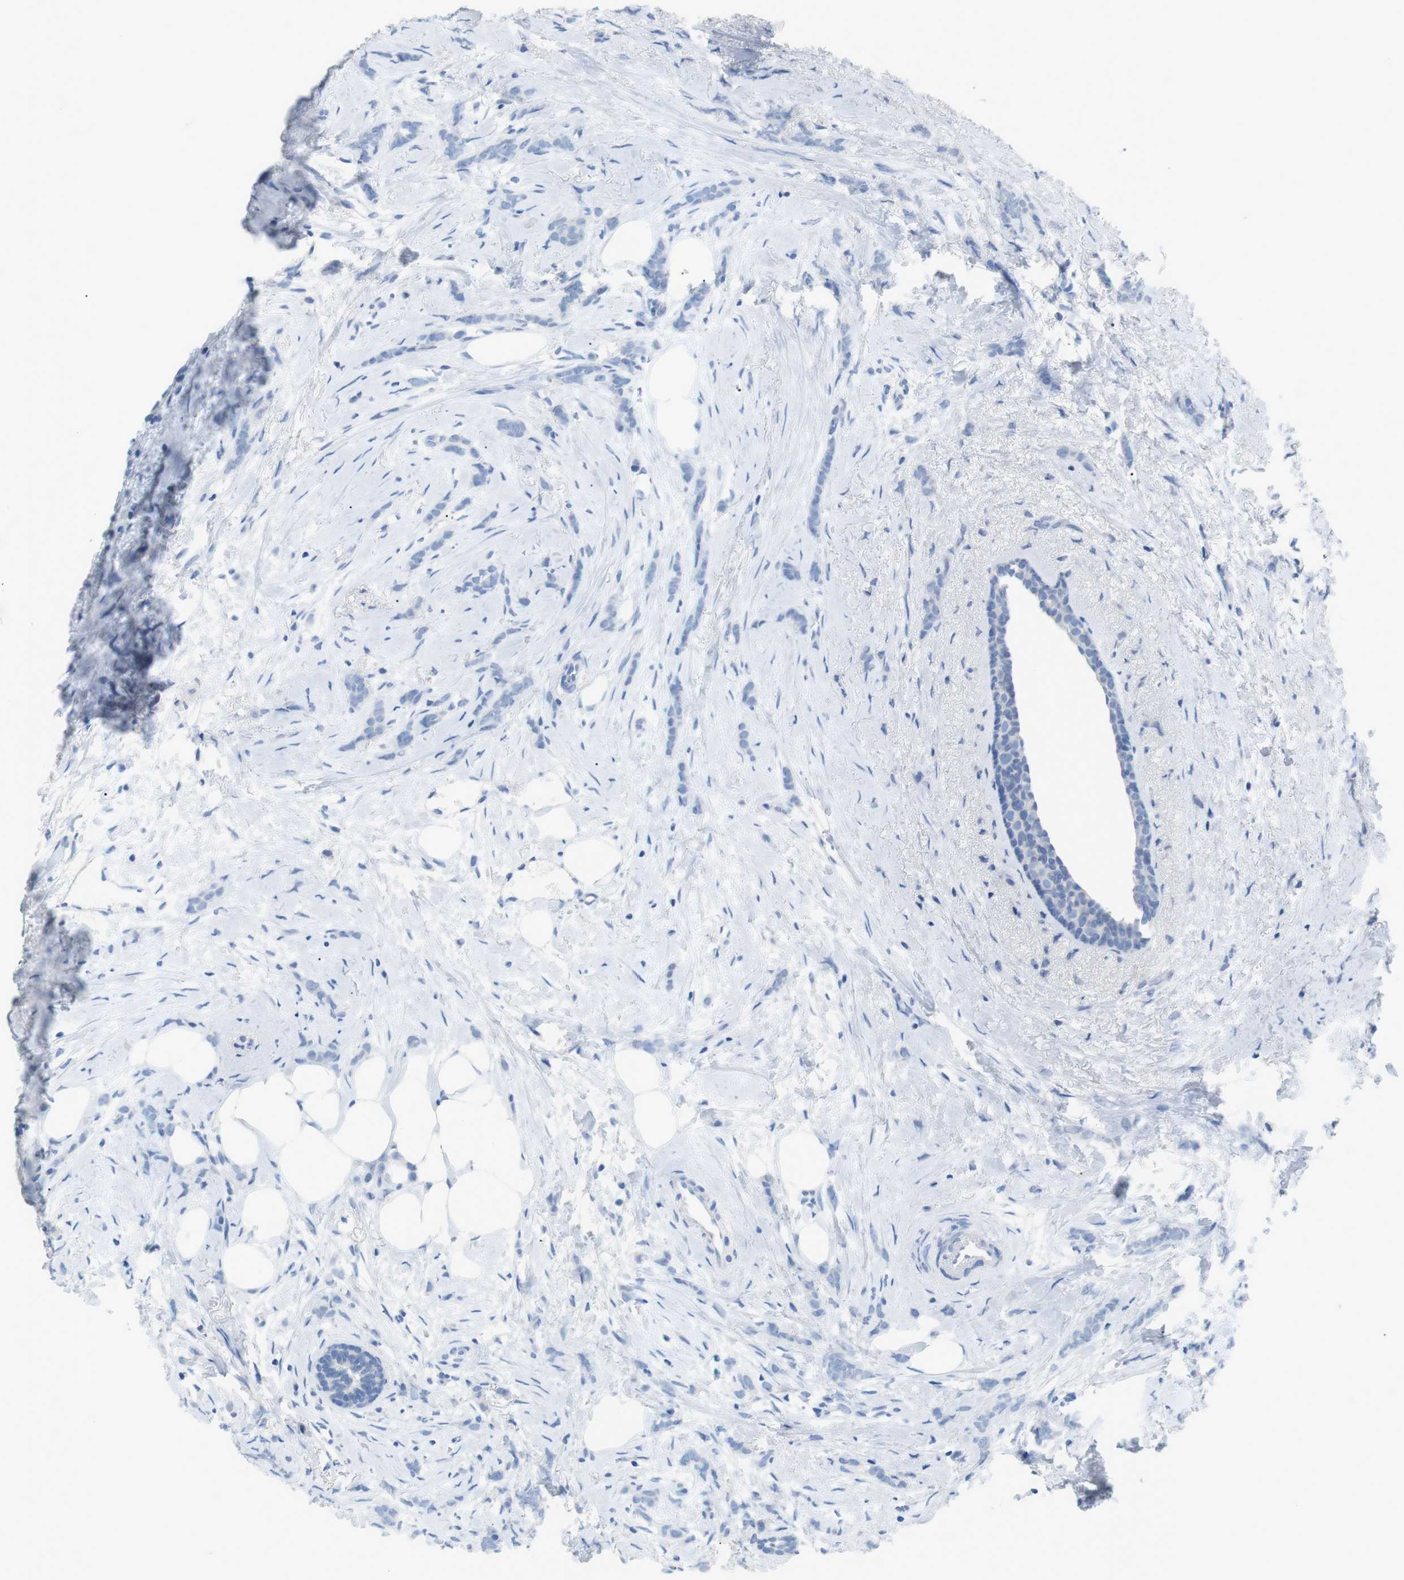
{"staining": {"intensity": "negative", "quantity": "none", "location": "none"}, "tissue": "breast cancer", "cell_type": "Tumor cells", "image_type": "cancer", "snomed": [{"axis": "morphology", "description": "Lobular carcinoma, in situ"}, {"axis": "morphology", "description": "Lobular carcinoma"}, {"axis": "topography", "description": "Breast"}], "caption": "Breast cancer (lobular carcinoma in situ) was stained to show a protein in brown. There is no significant staining in tumor cells.", "gene": "SALL4", "patient": {"sex": "female", "age": 41}}